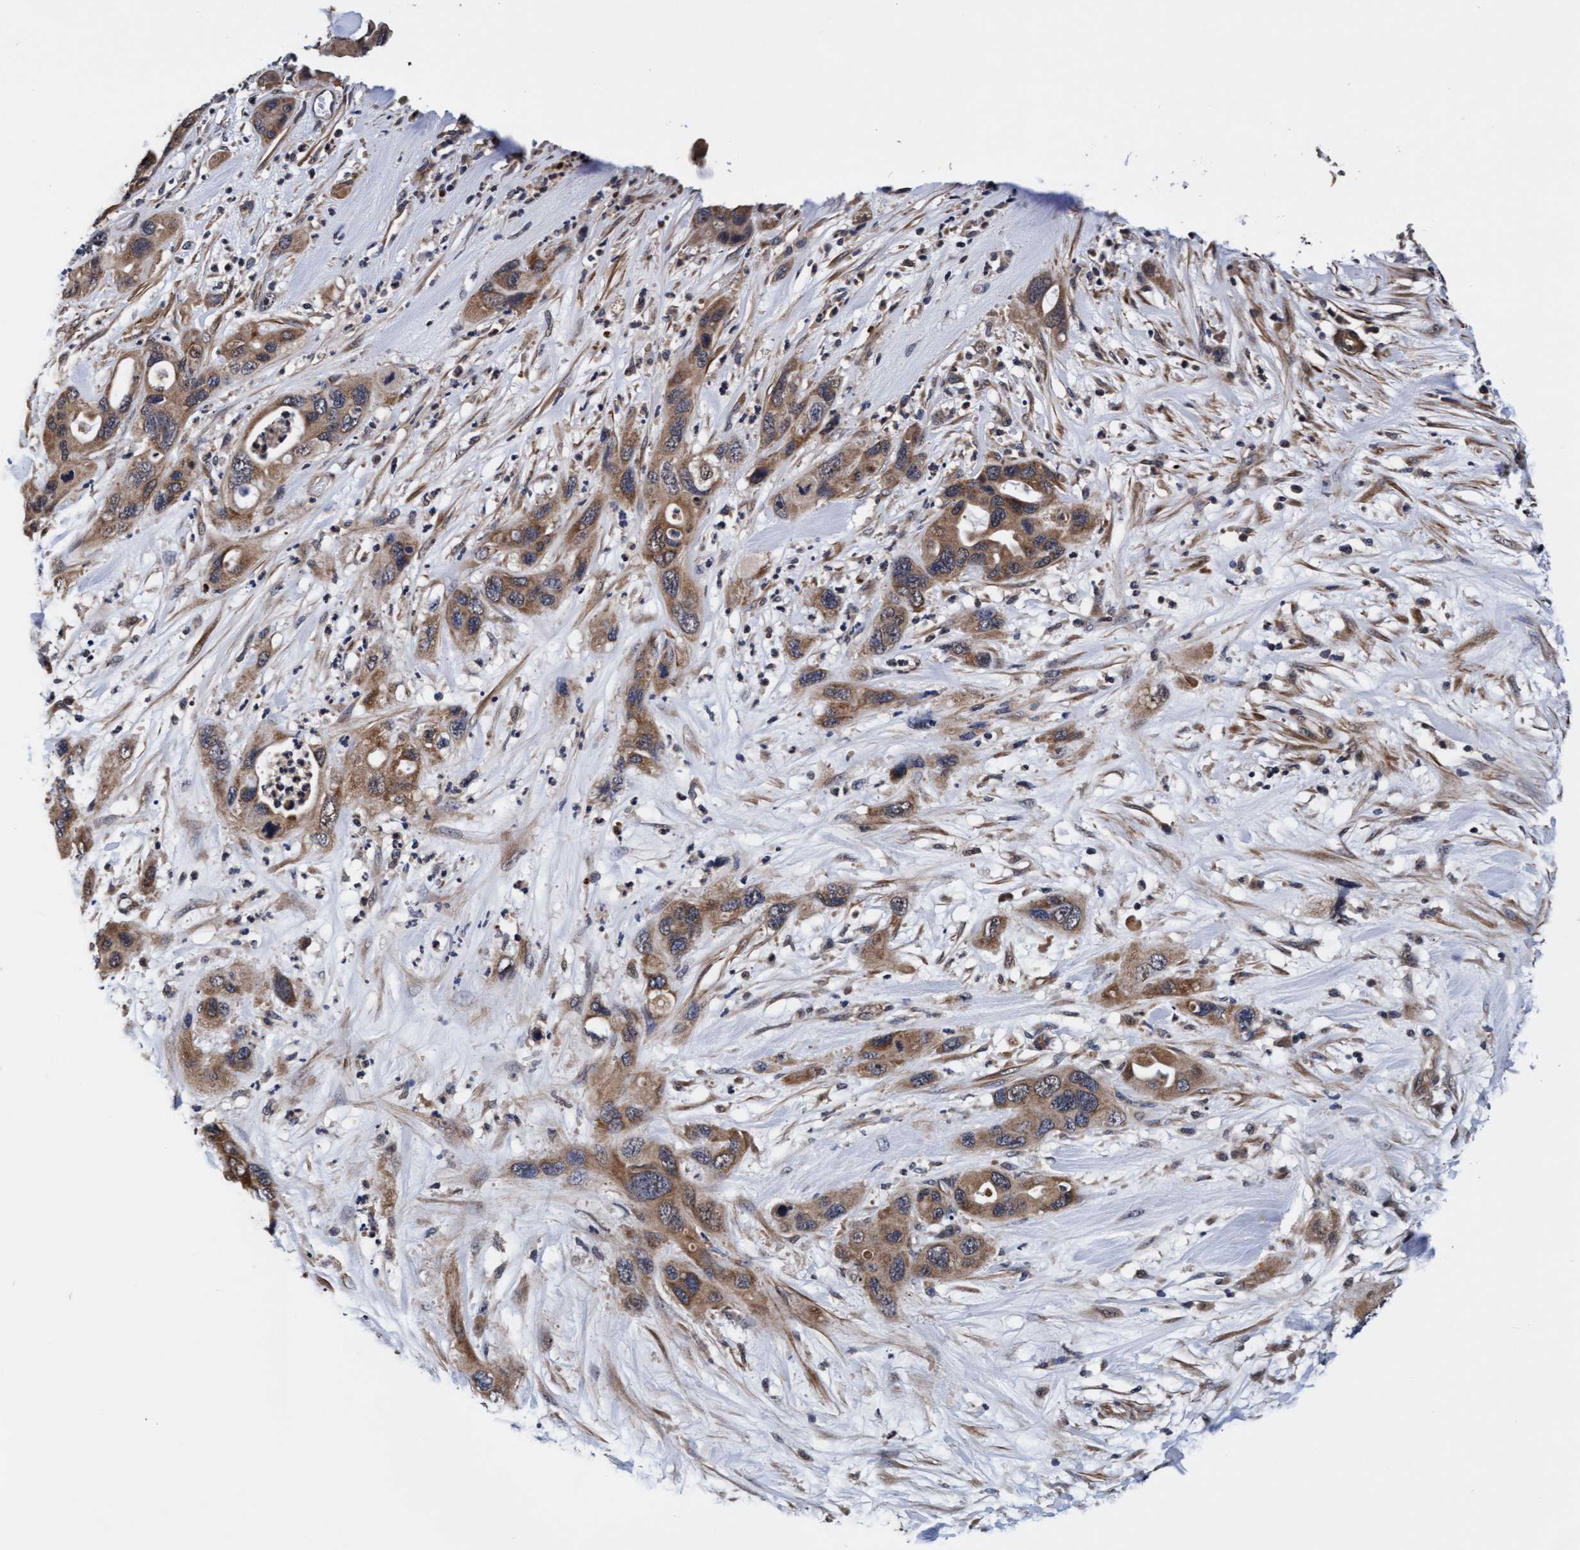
{"staining": {"intensity": "moderate", "quantity": ">75%", "location": "cytoplasmic/membranous"}, "tissue": "pancreatic cancer", "cell_type": "Tumor cells", "image_type": "cancer", "snomed": [{"axis": "morphology", "description": "Adenocarcinoma, NOS"}, {"axis": "topography", "description": "Pancreas"}], "caption": "This histopathology image exhibits immunohistochemistry staining of pancreatic cancer (adenocarcinoma), with medium moderate cytoplasmic/membranous positivity in approximately >75% of tumor cells.", "gene": "EFCAB13", "patient": {"sex": "female", "age": 71}}